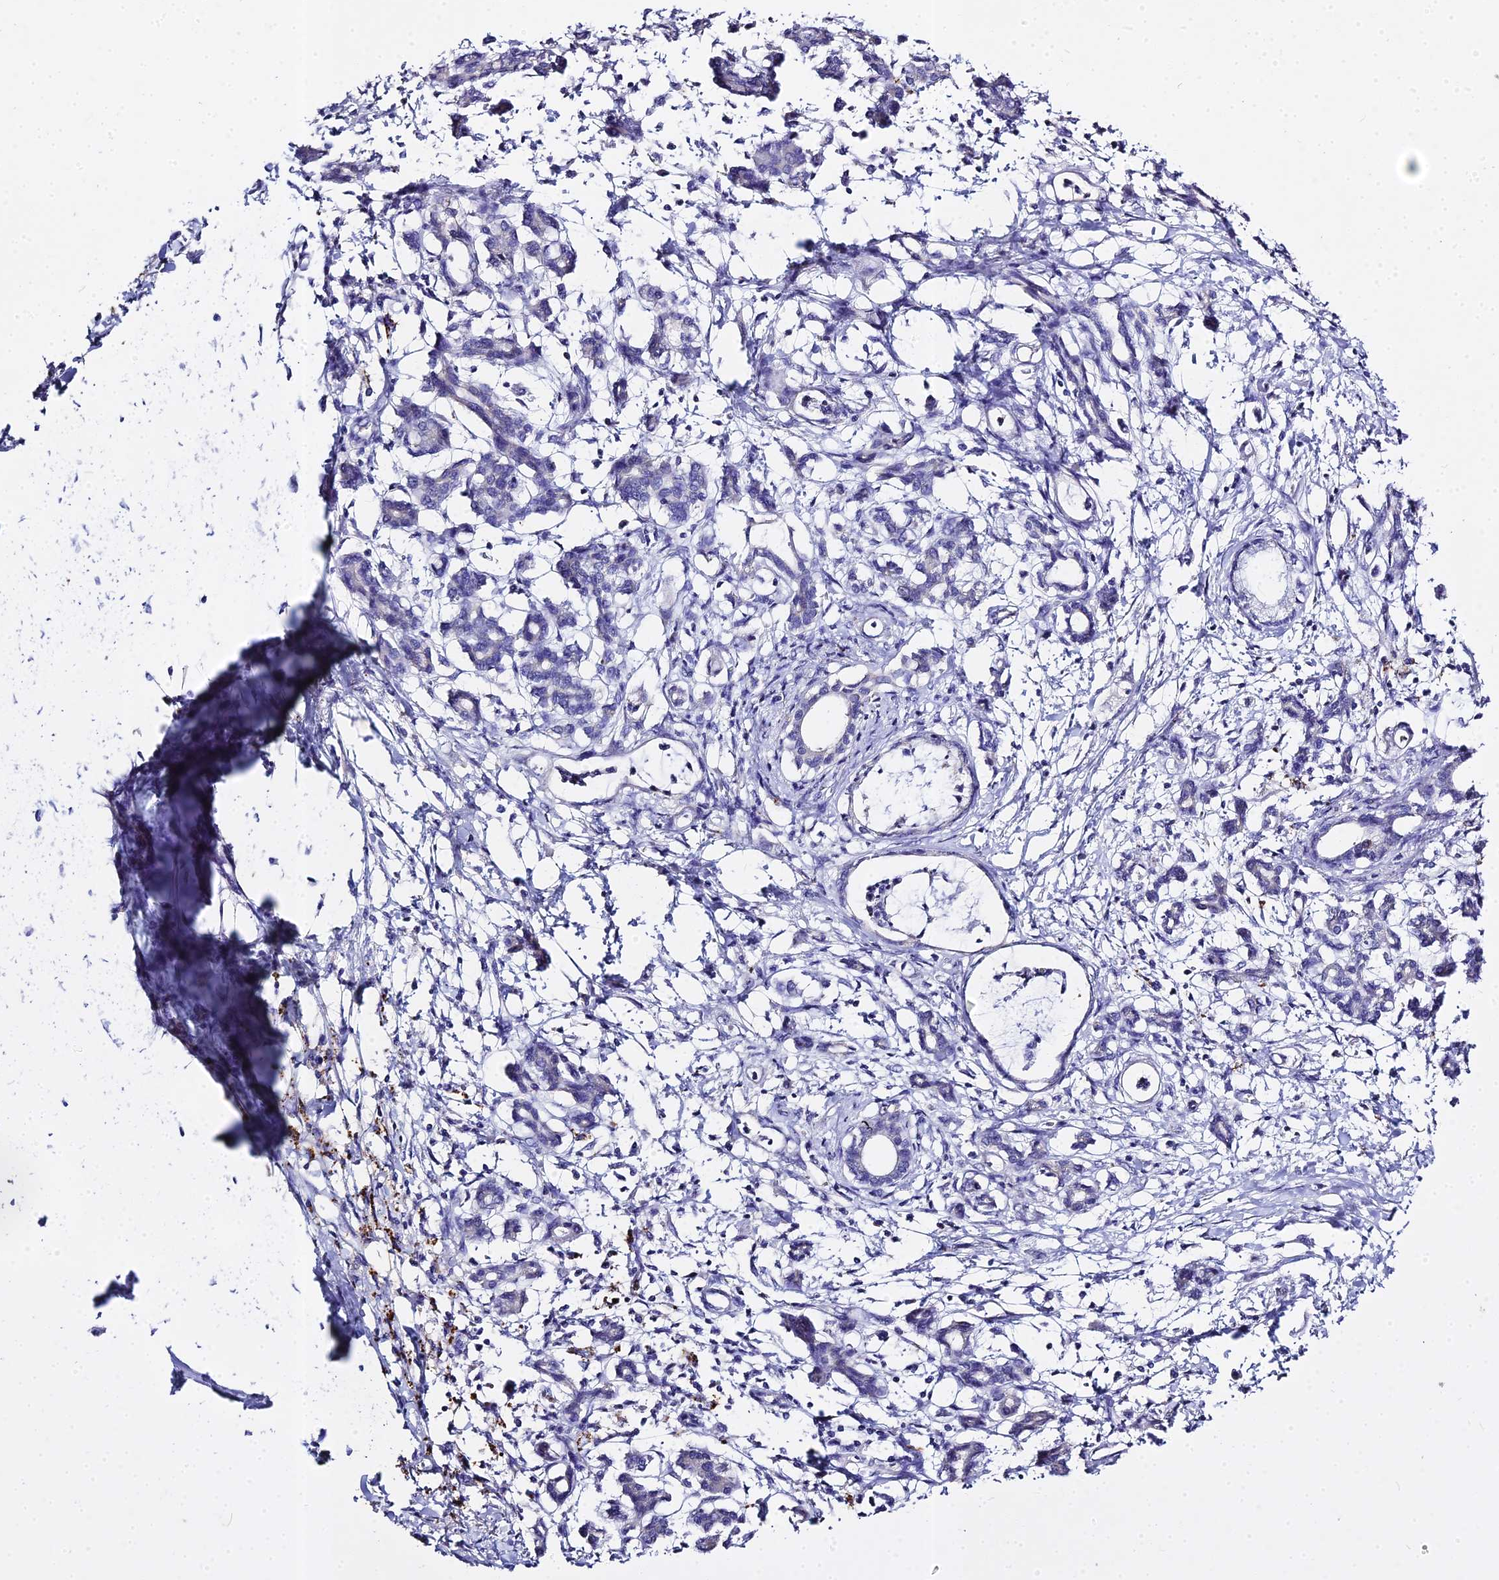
{"staining": {"intensity": "negative", "quantity": "none", "location": "none"}, "tissue": "pancreatic cancer", "cell_type": "Tumor cells", "image_type": "cancer", "snomed": [{"axis": "morphology", "description": "Adenocarcinoma, NOS"}, {"axis": "topography", "description": "Pancreas"}], "caption": "Protein analysis of pancreatic cancer (adenocarcinoma) reveals no significant expression in tumor cells. (DAB IHC, high magnification).", "gene": "GLYAT", "patient": {"sex": "female", "age": 55}}